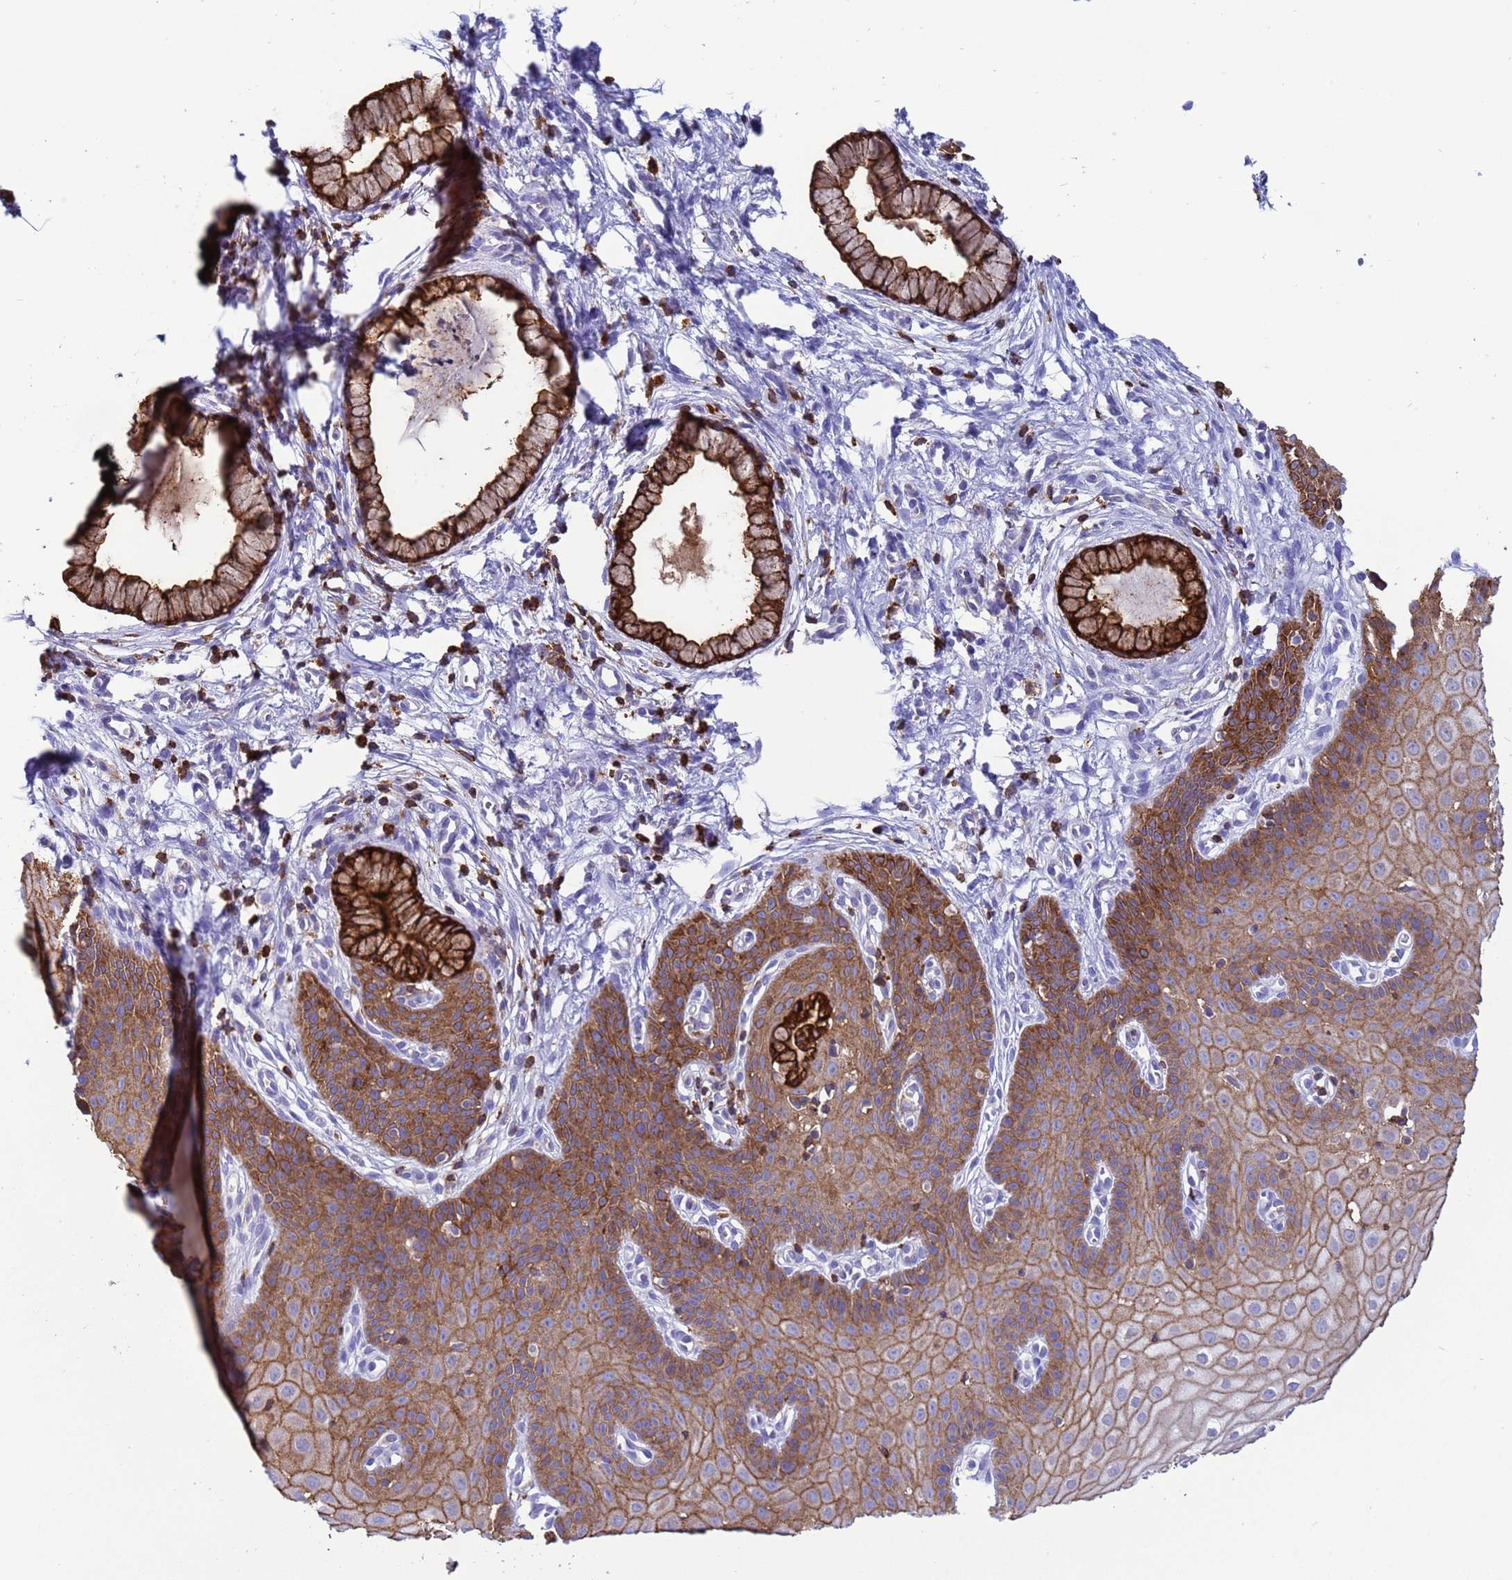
{"staining": {"intensity": "strong", "quantity": "25%-75%", "location": "cytoplasmic/membranous"}, "tissue": "cervix", "cell_type": "Glandular cells", "image_type": "normal", "snomed": [{"axis": "morphology", "description": "Normal tissue, NOS"}, {"axis": "topography", "description": "Cervix"}], "caption": "IHC (DAB (3,3'-diaminobenzidine)) staining of normal human cervix exhibits strong cytoplasmic/membranous protein expression in approximately 25%-75% of glandular cells.", "gene": "EZR", "patient": {"sex": "female", "age": 36}}